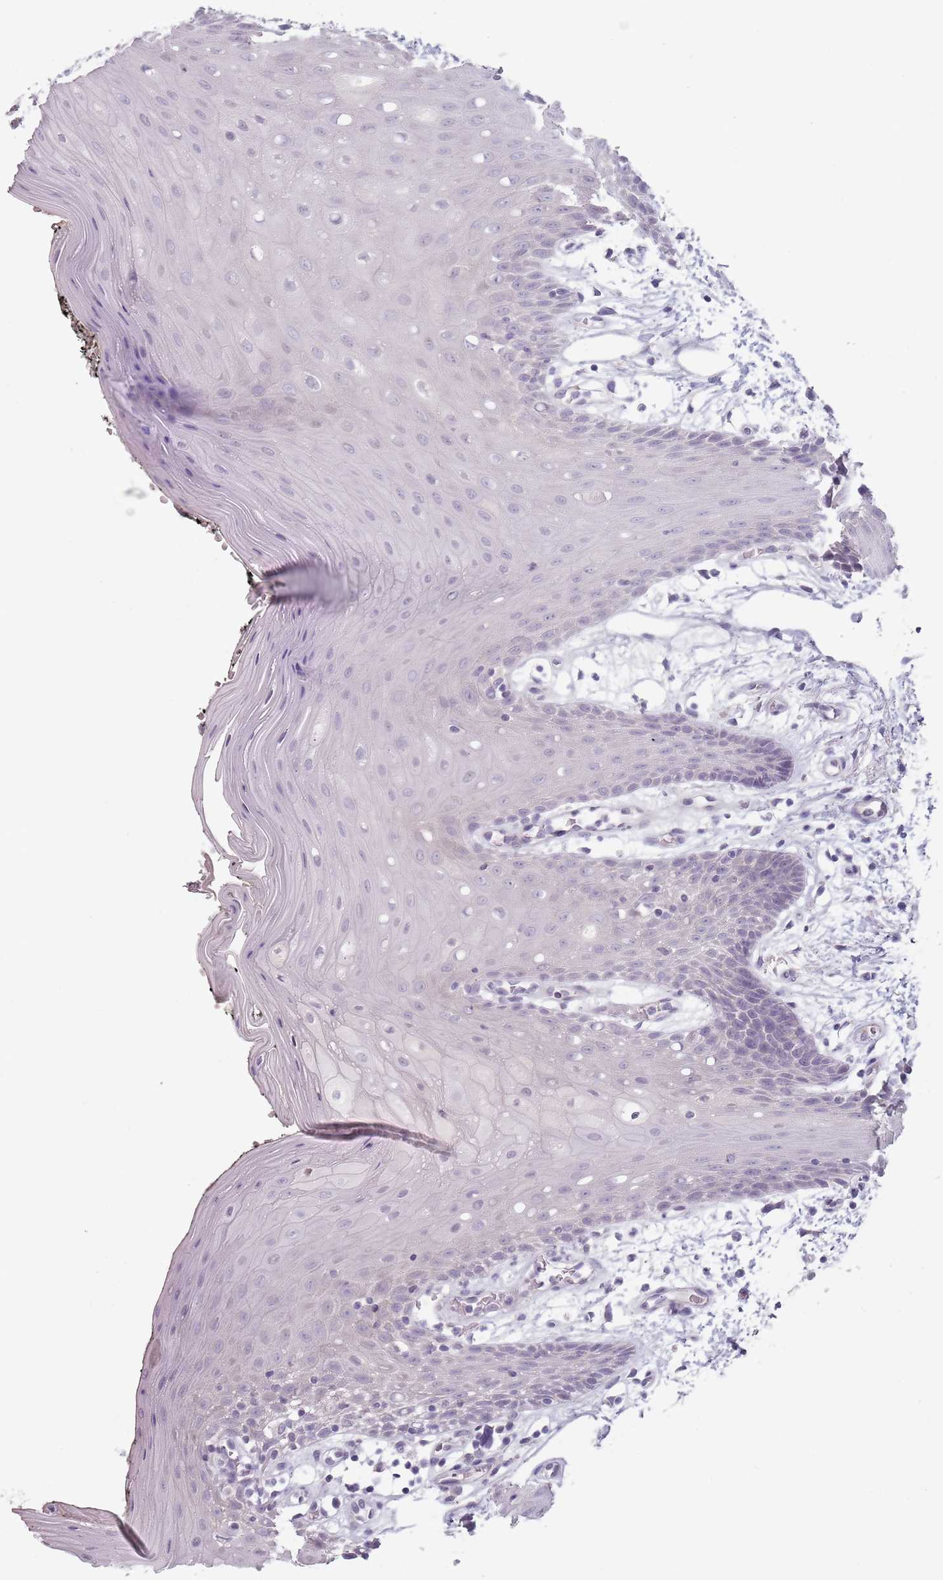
{"staining": {"intensity": "negative", "quantity": "none", "location": "none"}, "tissue": "oral mucosa", "cell_type": "Squamous epithelial cells", "image_type": "normal", "snomed": [{"axis": "morphology", "description": "Normal tissue, NOS"}, {"axis": "topography", "description": "Oral tissue"}, {"axis": "topography", "description": "Tounge, NOS"}], "caption": "An IHC image of benign oral mucosa is shown. There is no staining in squamous epithelial cells of oral mucosa.", "gene": "CEP19", "patient": {"sex": "female", "age": 59}}